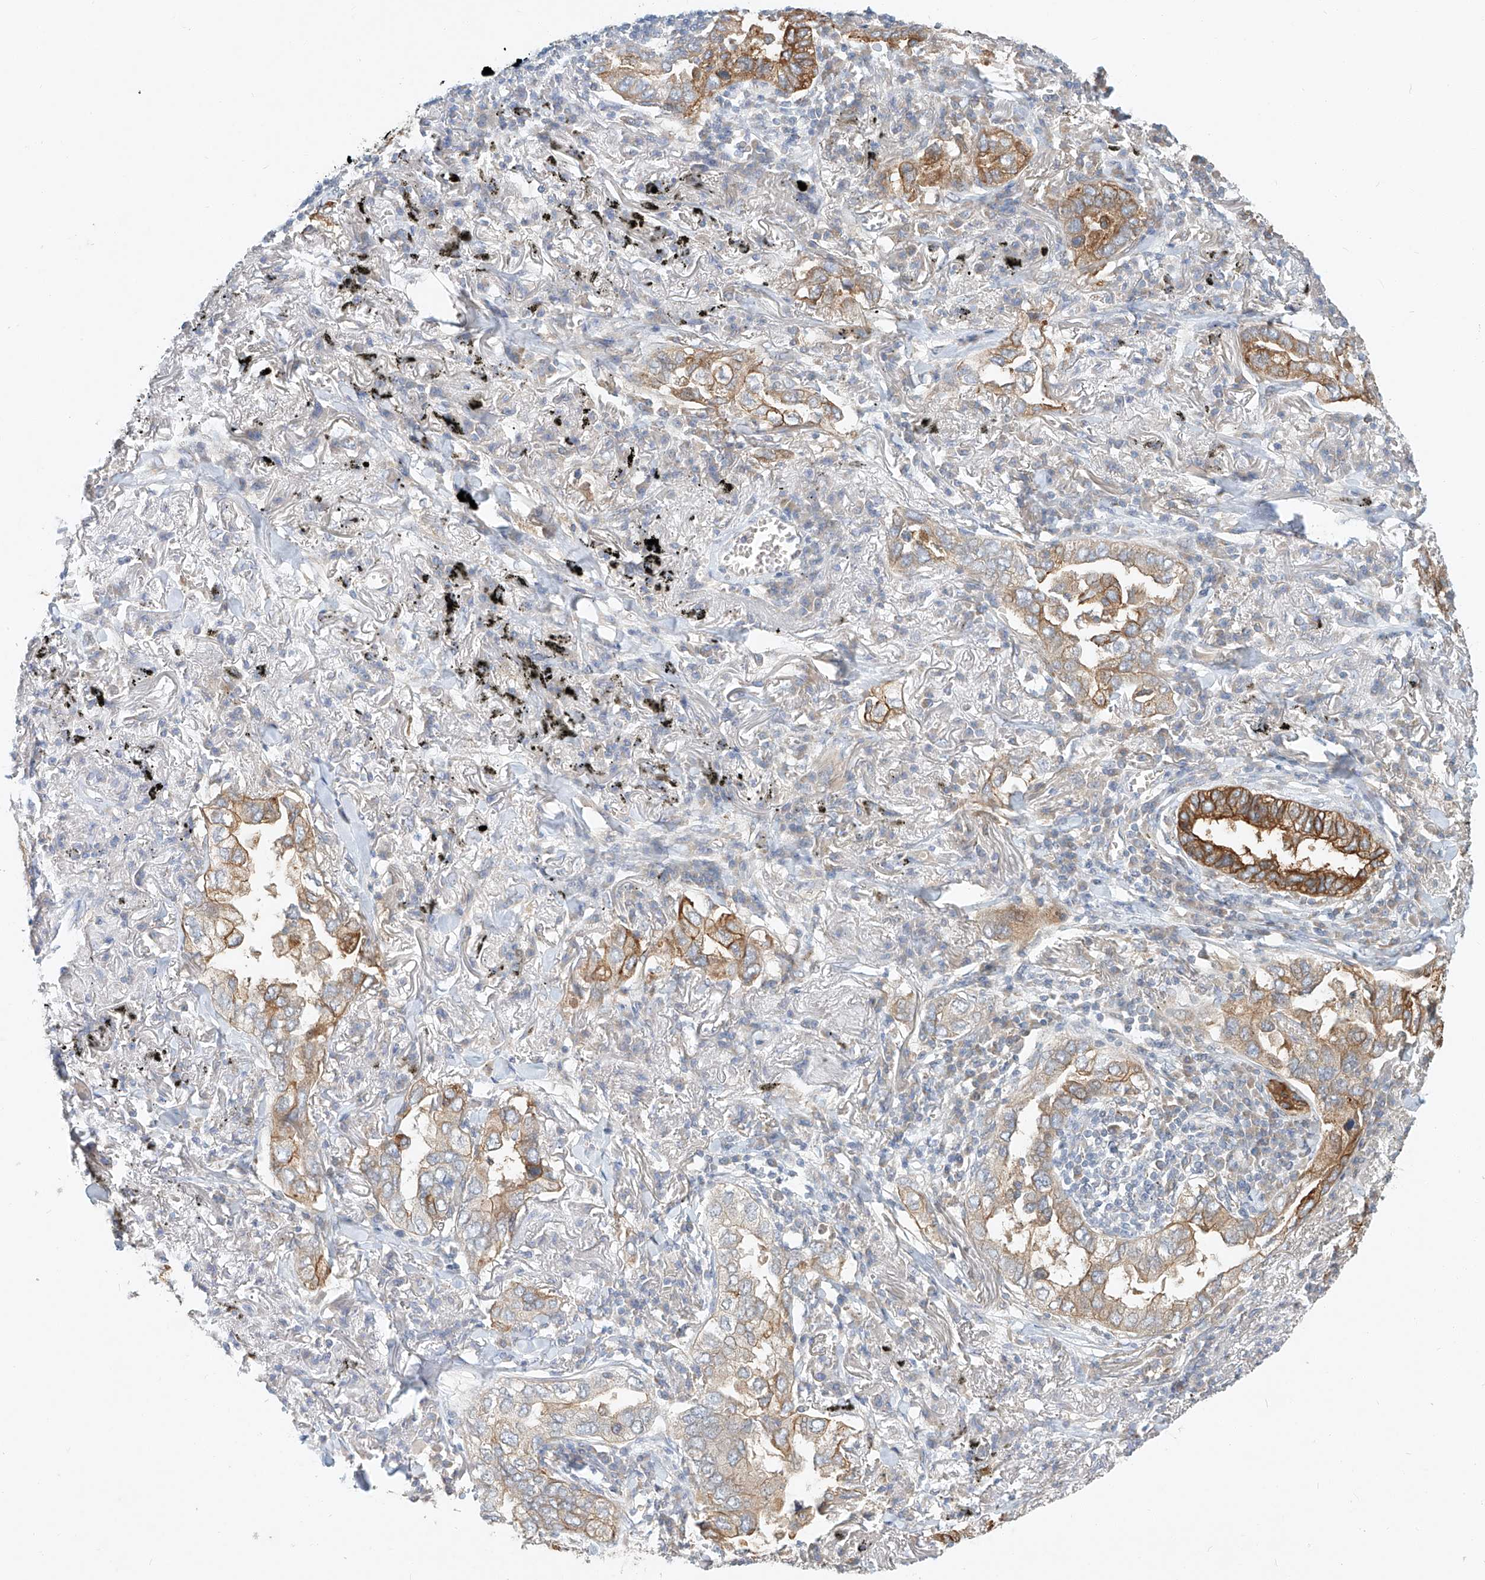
{"staining": {"intensity": "moderate", "quantity": ">75%", "location": "cytoplasmic/membranous"}, "tissue": "lung cancer", "cell_type": "Tumor cells", "image_type": "cancer", "snomed": [{"axis": "morphology", "description": "Adenocarcinoma, NOS"}, {"axis": "topography", "description": "Lung"}], "caption": "This micrograph displays immunohistochemistry (IHC) staining of lung cancer (adenocarcinoma), with medium moderate cytoplasmic/membranous positivity in approximately >75% of tumor cells.", "gene": "SYTL3", "patient": {"sex": "male", "age": 65}}